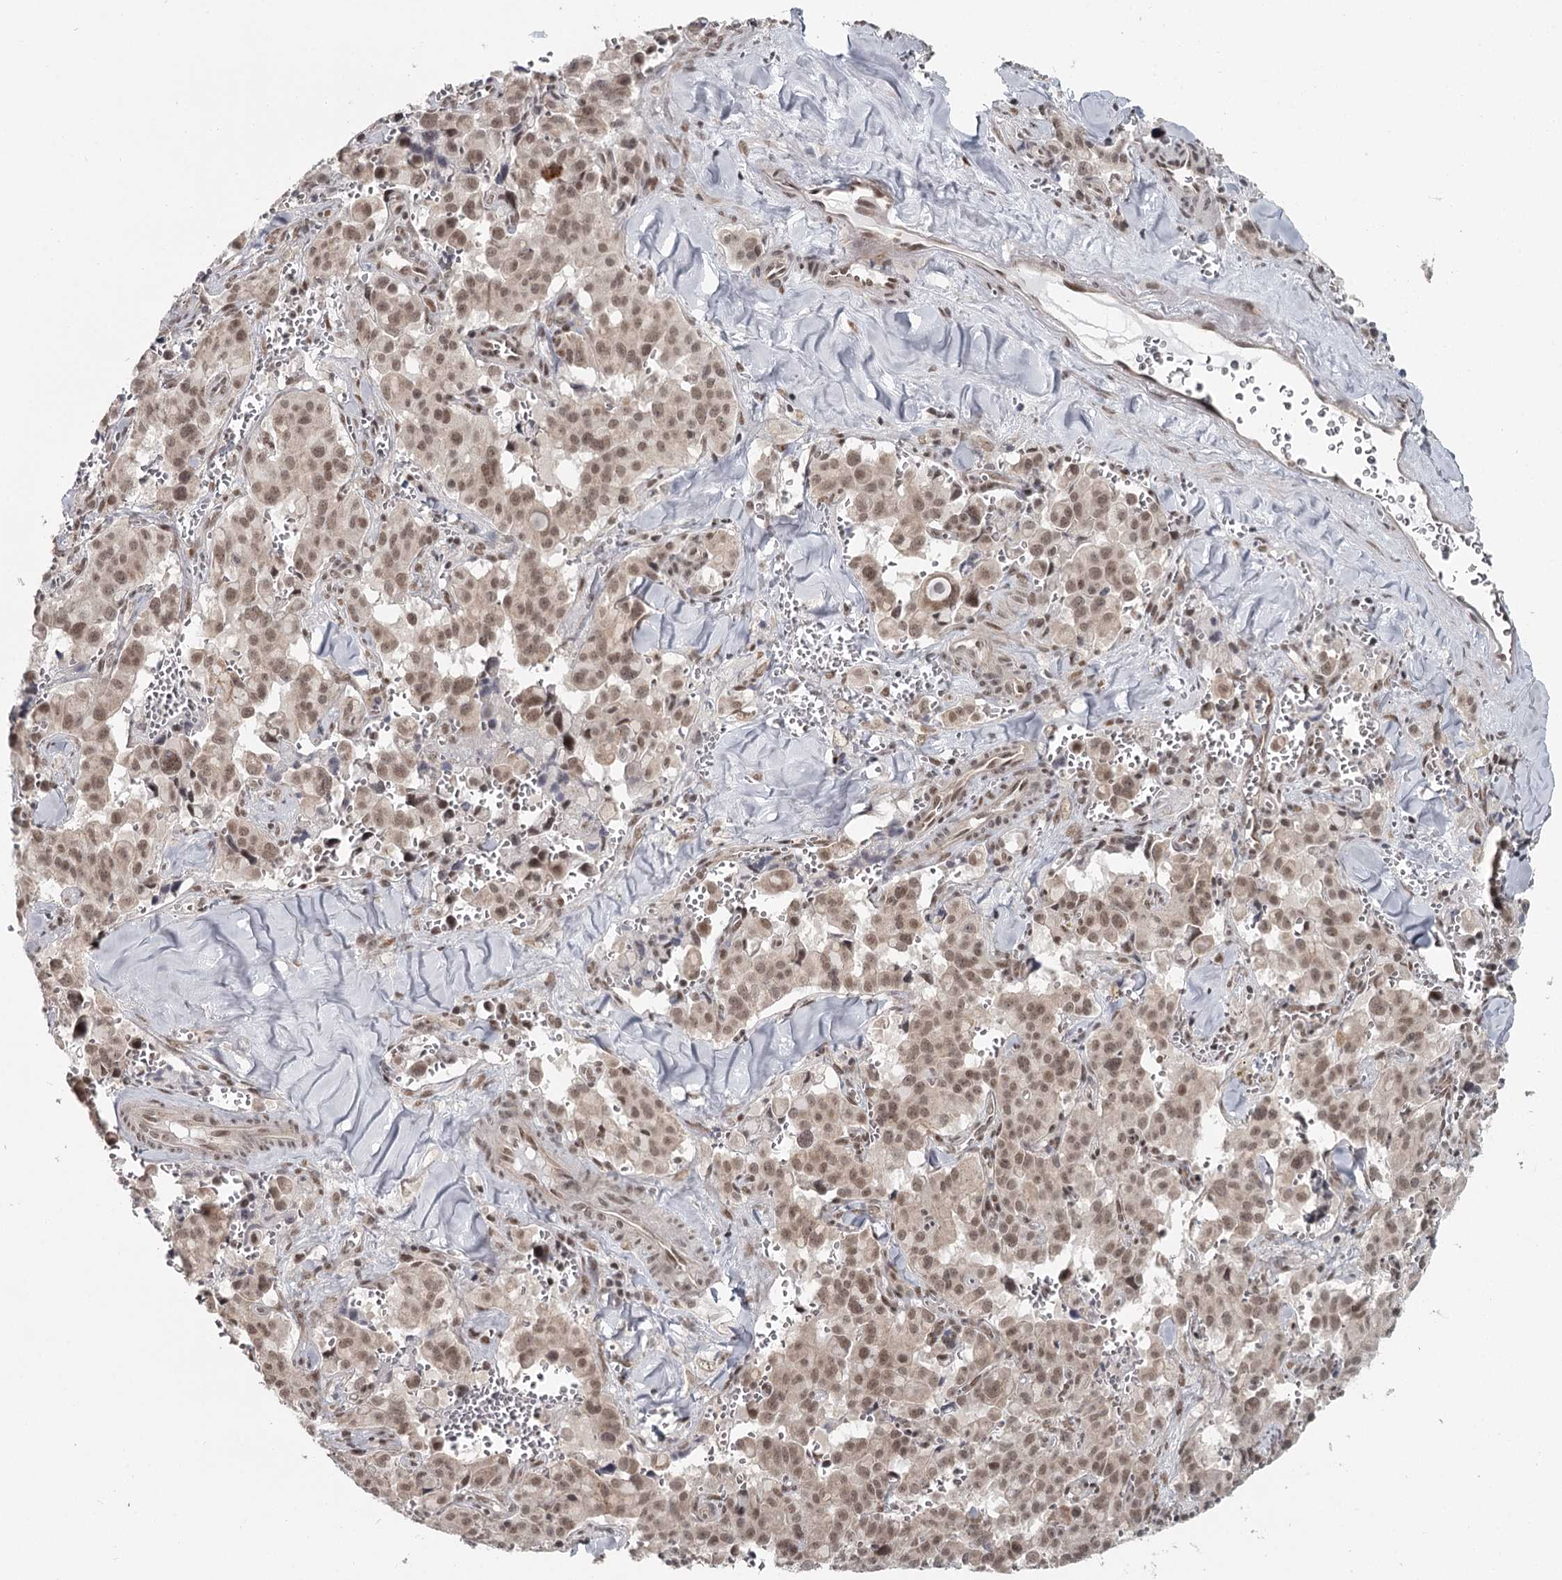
{"staining": {"intensity": "moderate", "quantity": ">75%", "location": "nuclear"}, "tissue": "pancreatic cancer", "cell_type": "Tumor cells", "image_type": "cancer", "snomed": [{"axis": "morphology", "description": "Adenocarcinoma, NOS"}, {"axis": "topography", "description": "Pancreas"}], "caption": "A photomicrograph of pancreatic cancer (adenocarcinoma) stained for a protein shows moderate nuclear brown staining in tumor cells.", "gene": "FAM13C", "patient": {"sex": "male", "age": 65}}